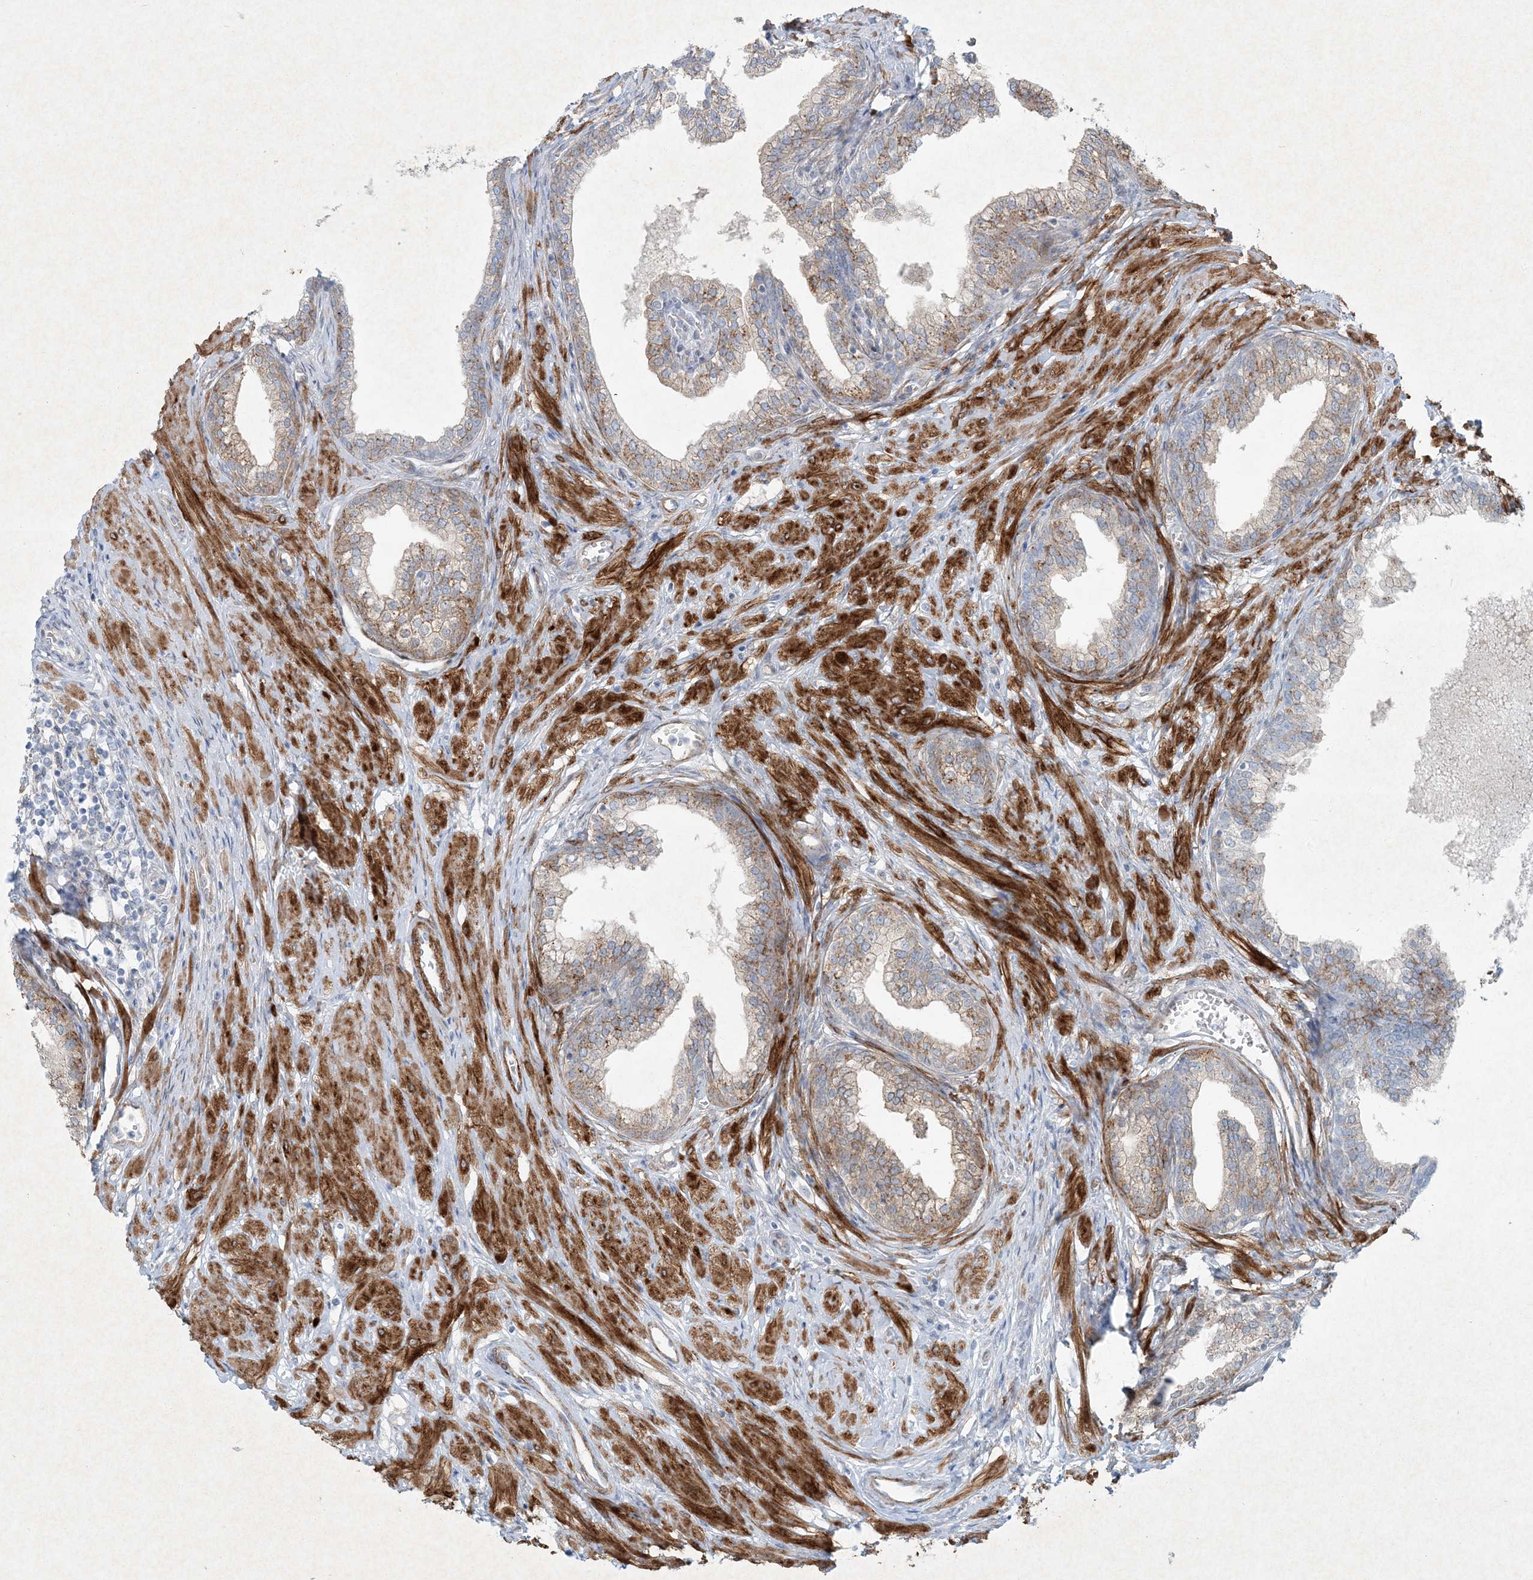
{"staining": {"intensity": "weak", "quantity": ">75%", "location": "cytoplasmic/membranous"}, "tissue": "prostate", "cell_type": "Glandular cells", "image_type": "normal", "snomed": [{"axis": "morphology", "description": "Normal tissue, NOS"}, {"axis": "morphology", "description": "Urothelial carcinoma, Low grade"}, {"axis": "topography", "description": "Urinary bladder"}, {"axis": "topography", "description": "Prostate"}], "caption": "Protein analysis of unremarkable prostate displays weak cytoplasmic/membranous positivity in approximately >75% of glandular cells.", "gene": "PGM5", "patient": {"sex": "male", "age": 60}}